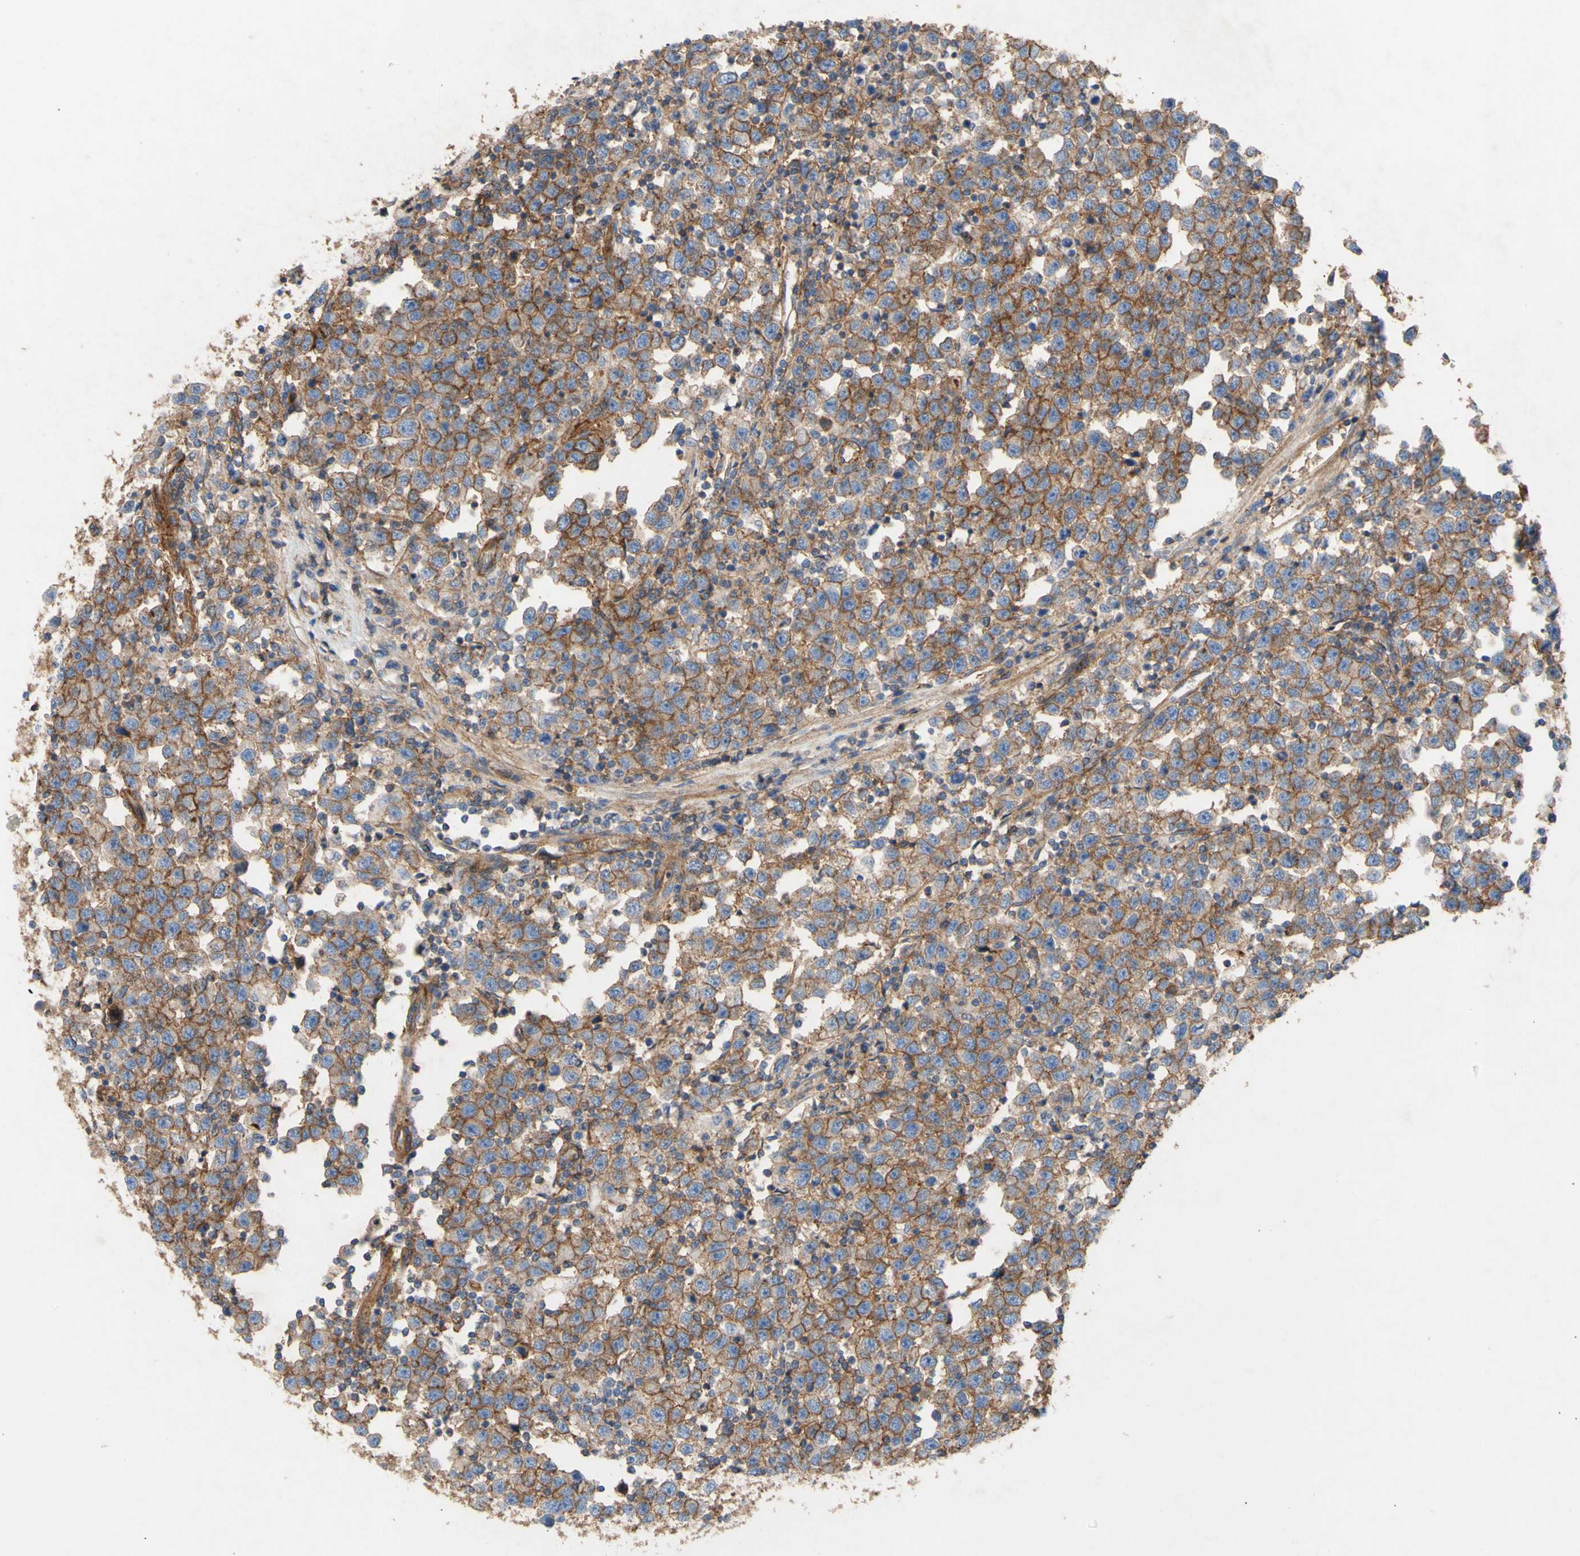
{"staining": {"intensity": "moderate", "quantity": ">75%", "location": "cytoplasmic/membranous"}, "tissue": "testis cancer", "cell_type": "Tumor cells", "image_type": "cancer", "snomed": [{"axis": "morphology", "description": "Seminoma, NOS"}, {"axis": "topography", "description": "Testis"}], "caption": "Tumor cells reveal medium levels of moderate cytoplasmic/membranous staining in approximately >75% of cells in human seminoma (testis). Using DAB (3,3'-diaminobenzidine) (brown) and hematoxylin (blue) stains, captured at high magnification using brightfield microscopy.", "gene": "ATP2A3", "patient": {"sex": "male", "age": 43}}